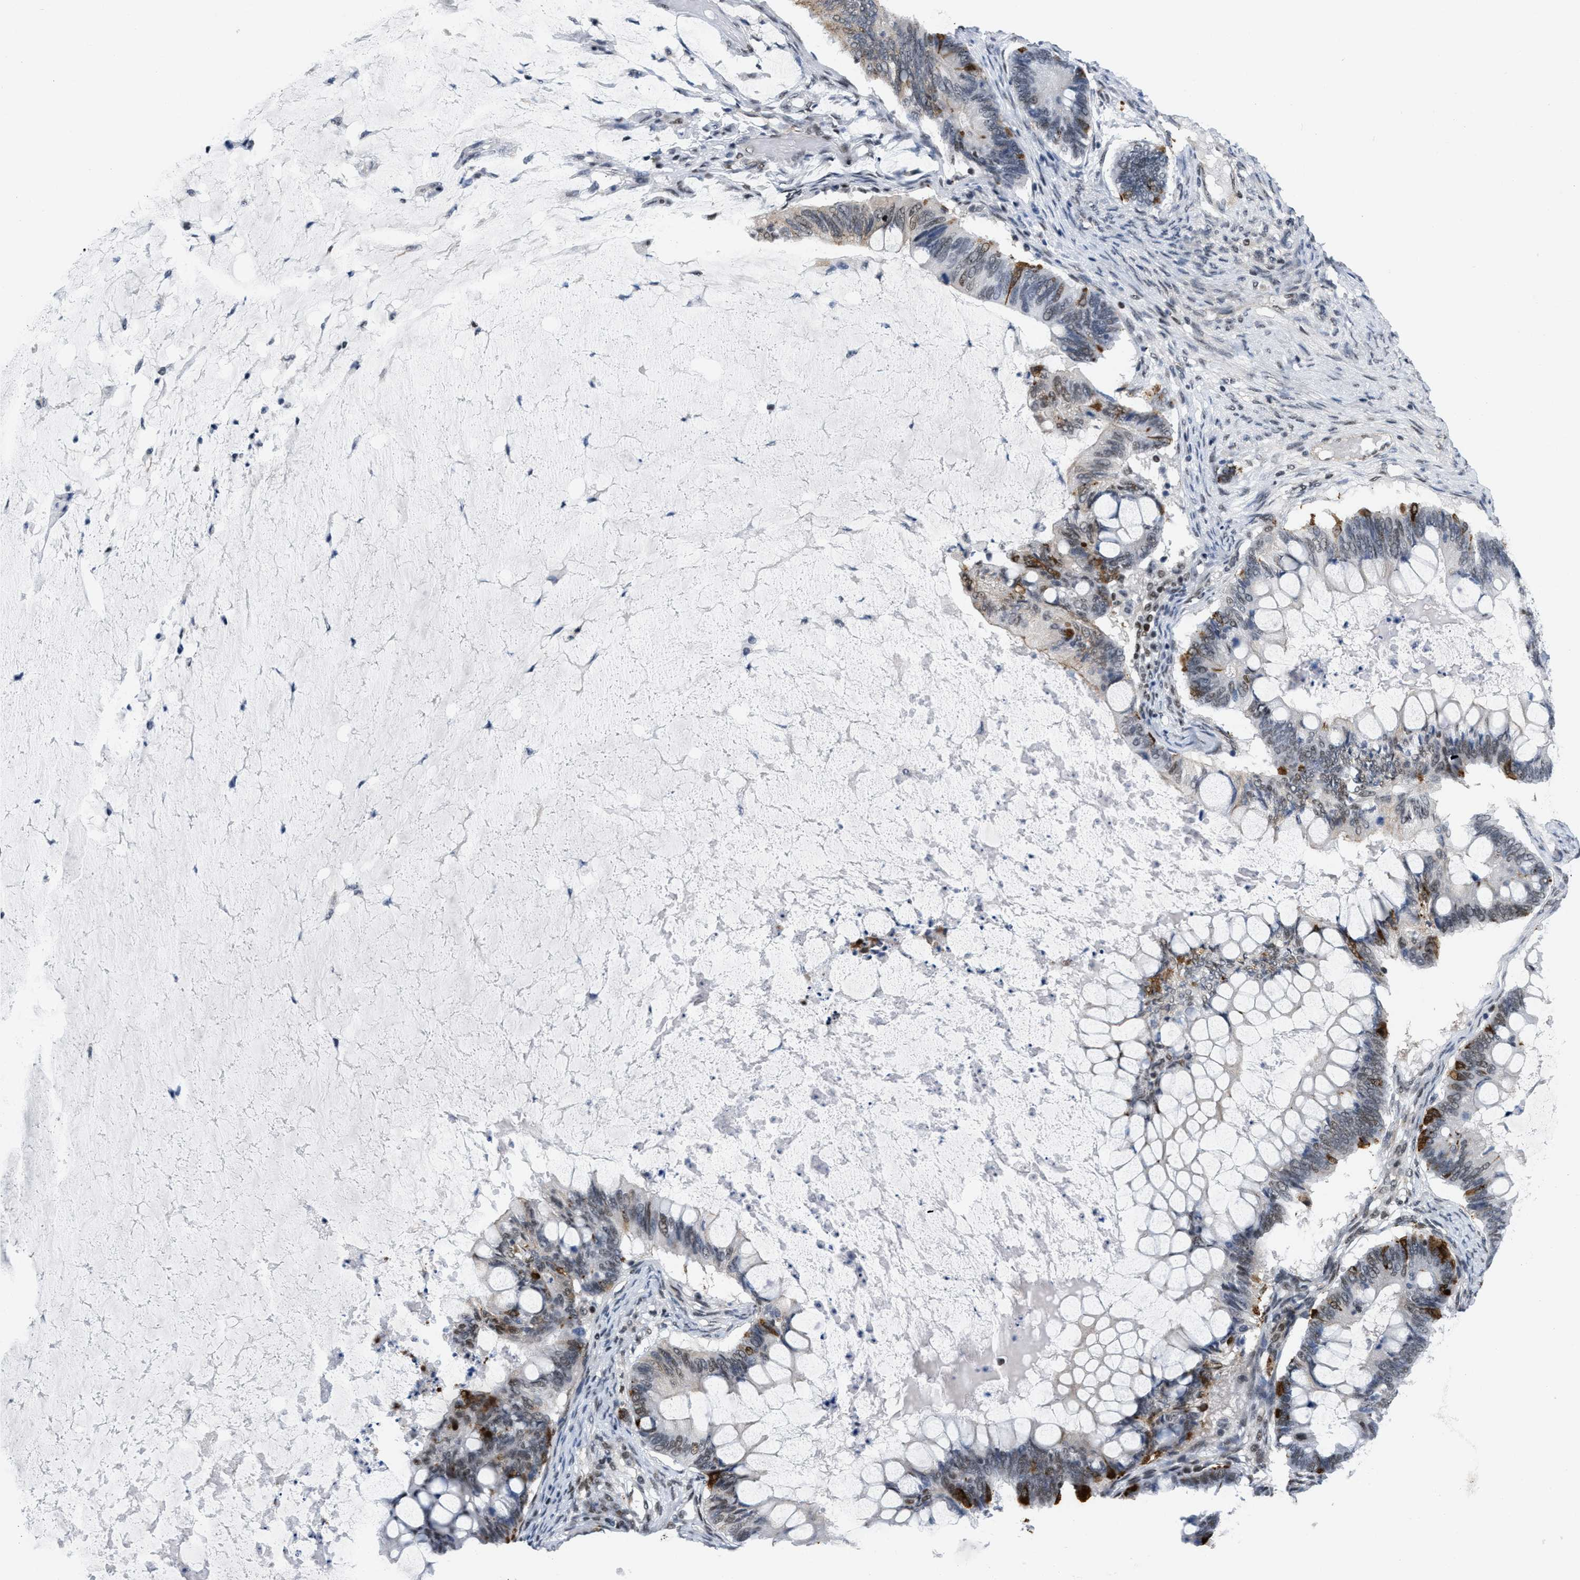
{"staining": {"intensity": "moderate", "quantity": "<25%", "location": "cytoplasmic/membranous,nuclear"}, "tissue": "ovarian cancer", "cell_type": "Tumor cells", "image_type": "cancer", "snomed": [{"axis": "morphology", "description": "Cystadenocarcinoma, mucinous, NOS"}, {"axis": "topography", "description": "Ovary"}], "caption": "Mucinous cystadenocarcinoma (ovarian) tissue reveals moderate cytoplasmic/membranous and nuclear positivity in about <25% of tumor cells", "gene": "MIER1", "patient": {"sex": "female", "age": 61}}